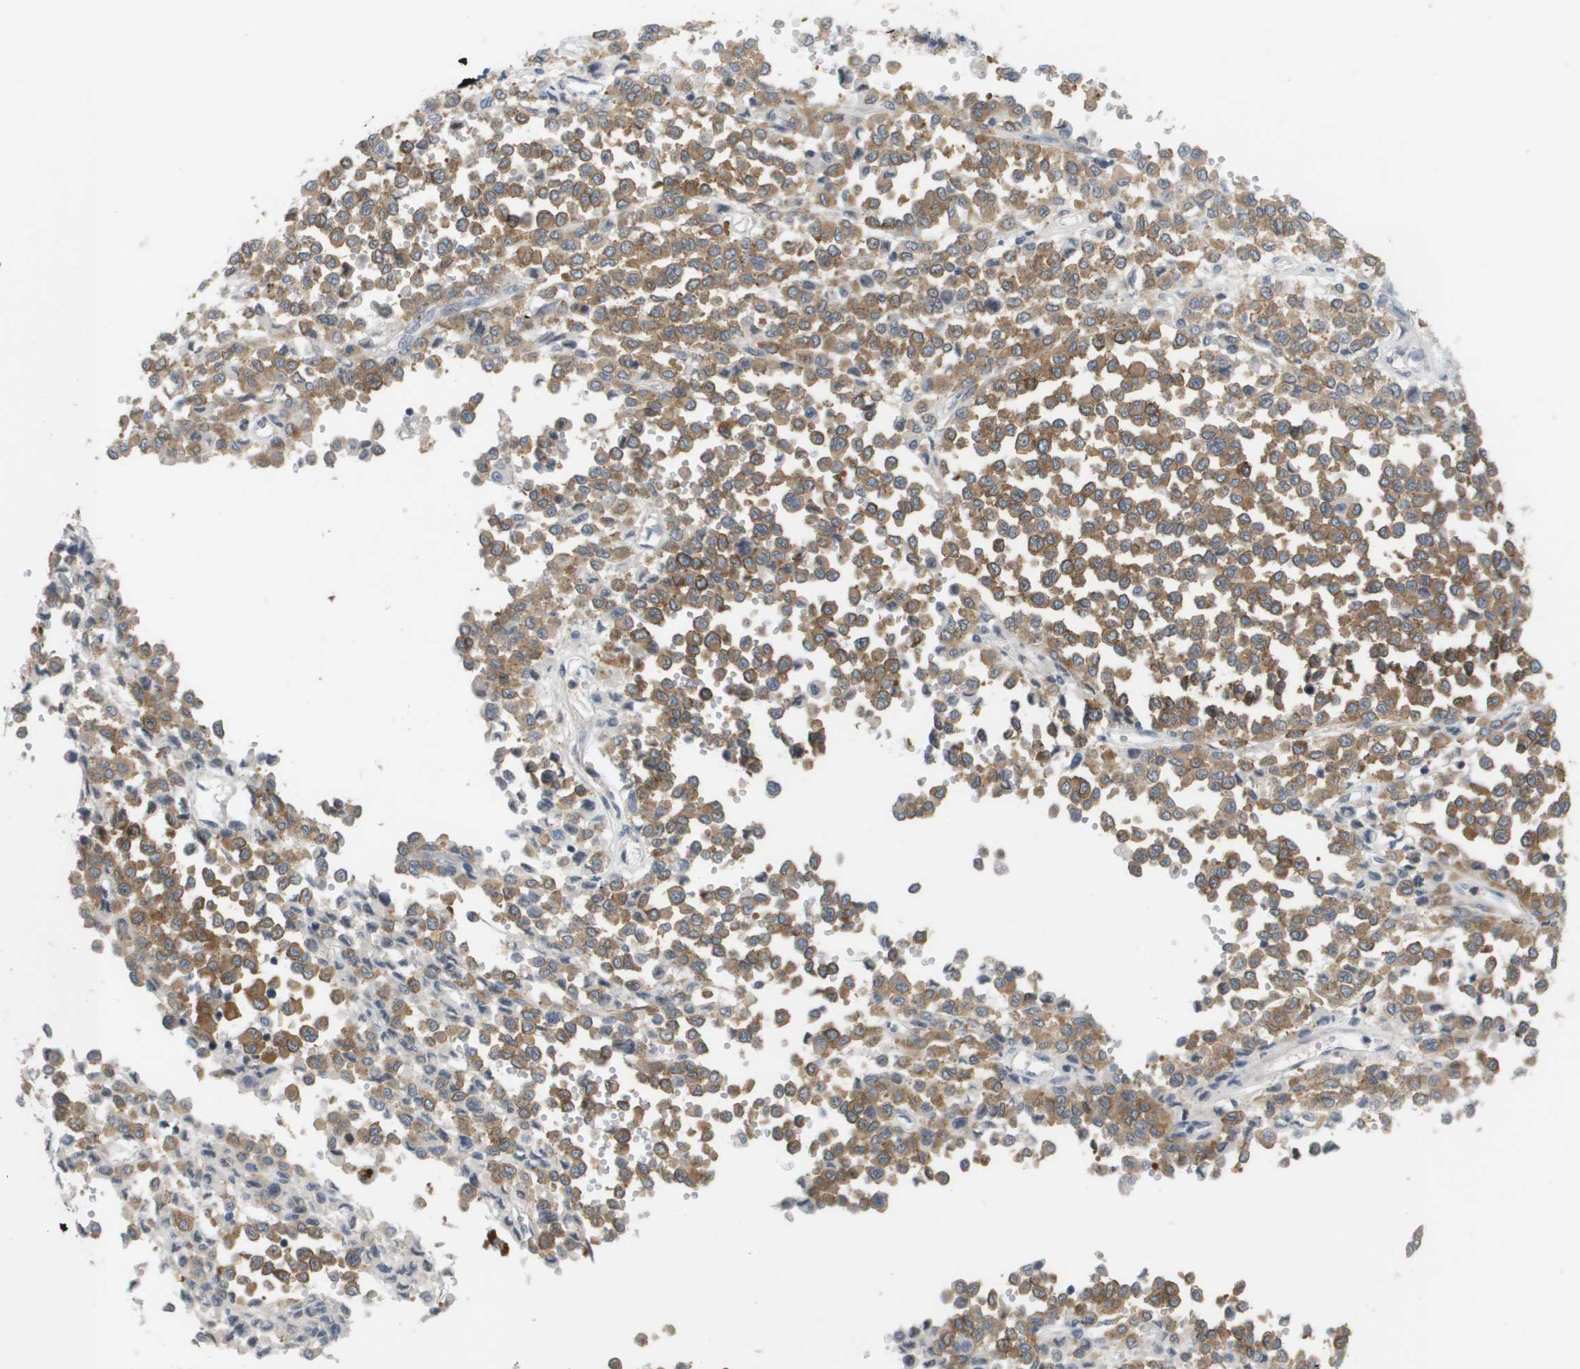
{"staining": {"intensity": "moderate", "quantity": ">75%", "location": "cytoplasmic/membranous"}, "tissue": "melanoma", "cell_type": "Tumor cells", "image_type": "cancer", "snomed": [{"axis": "morphology", "description": "Malignant melanoma, Metastatic site"}, {"axis": "topography", "description": "Pancreas"}], "caption": "Protein expression analysis of human melanoma reveals moderate cytoplasmic/membranous expression in approximately >75% of tumor cells. (DAB = brown stain, brightfield microscopy at high magnification).", "gene": "MARCHF8", "patient": {"sex": "female", "age": 30}}